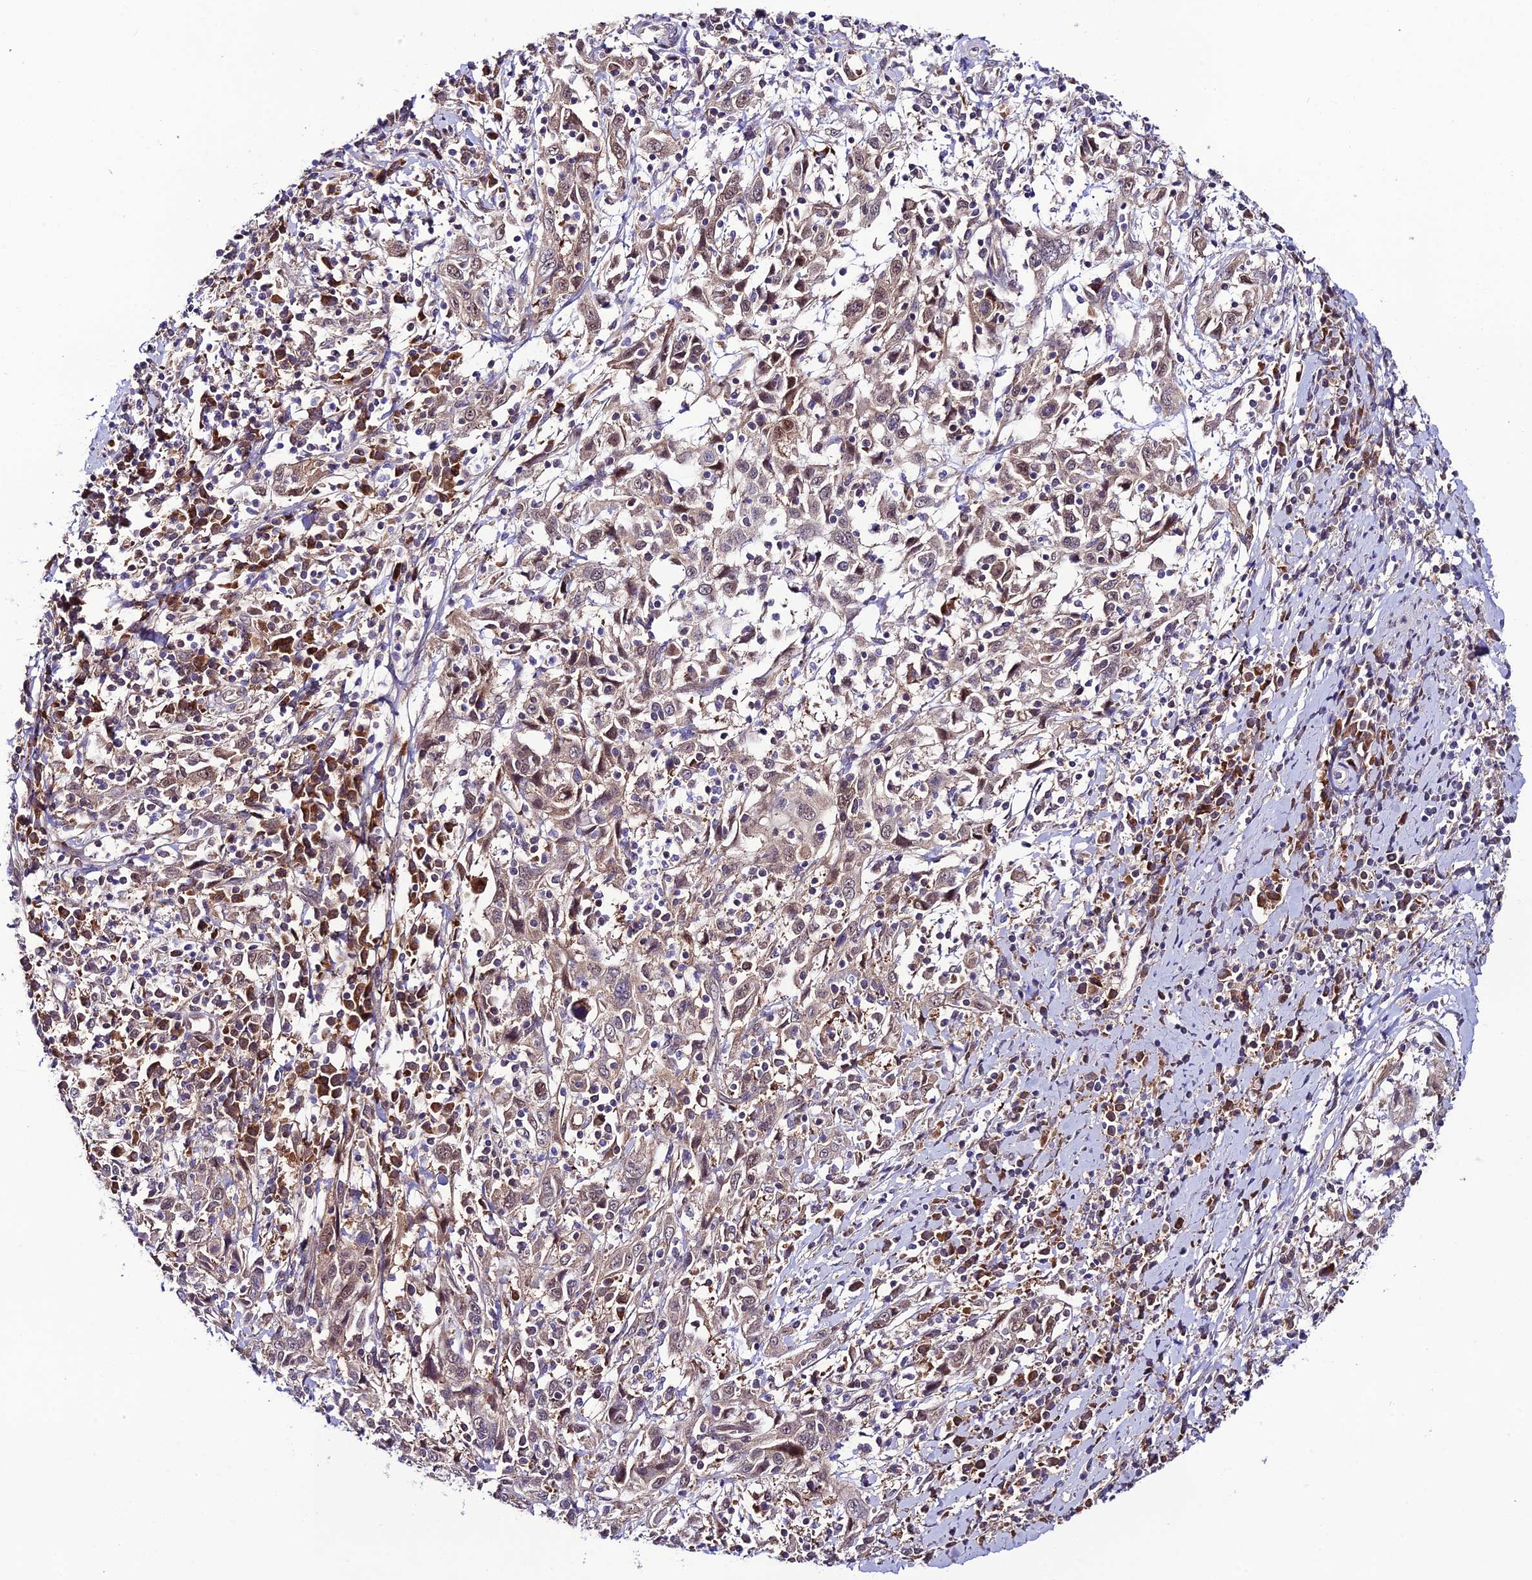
{"staining": {"intensity": "weak", "quantity": "25%-75%", "location": "cytoplasmic/membranous"}, "tissue": "cervical cancer", "cell_type": "Tumor cells", "image_type": "cancer", "snomed": [{"axis": "morphology", "description": "Squamous cell carcinoma, NOS"}, {"axis": "topography", "description": "Cervix"}], "caption": "DAB (3,3'-diaminobenzidine) immunohistochemical staining of cervical squamous cell carcinoma exhibits weak cytoplasmic/membranous protein staining in approximately 25%-75% of tumor cells. (IHC, brightfield microscopy, high magnification).", "gene": "TRIM40", "patient": {"sex": "female", "age": 46}}